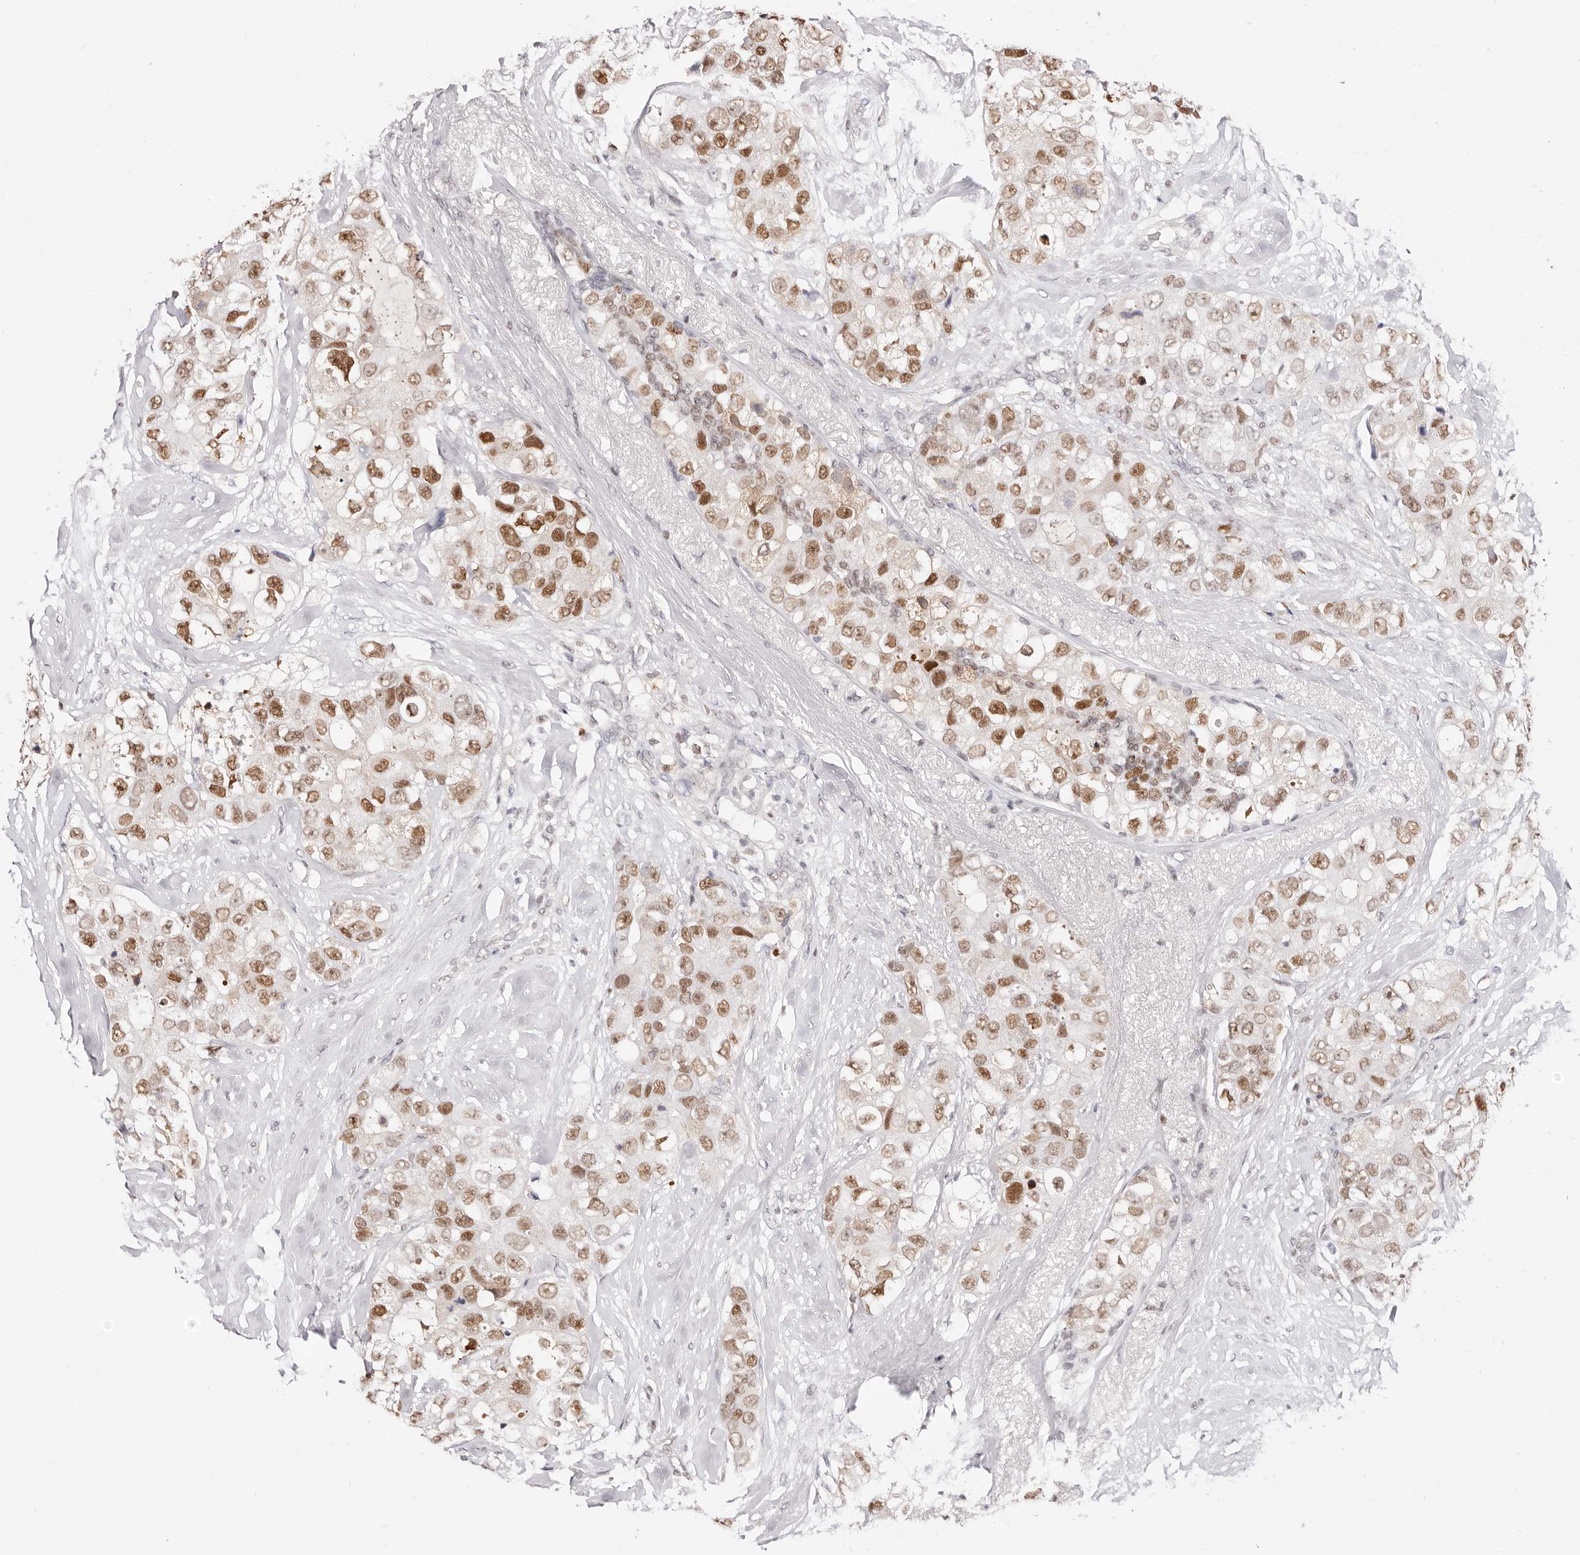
{"staining": {"intensity": "moderate", "quantity": ">75%", "location": "nuclear"}, "tissue": "breast cancer", "cell_type": "Tumor cells", "image_type": "cancer", "snomed": [{"axis": "morphology", "description": "Duct carcinoma"}, {"axis": "topography", "description": "Breast"}], "caption": "High-magnification brightfield microscopy of breast infiltrating ductal carcinoma stained with DAB (3,3'-diaminobenzidine) (brown) and counterstained with hematoxylin (blue). tumor cells exhibit moderate nuclear staining is identified in about>75% of cells. (Brightfield microscopy of DAB IHC at high magnification).", "gene": "TKT", "patient": {"sex": "female", "age": 62}}